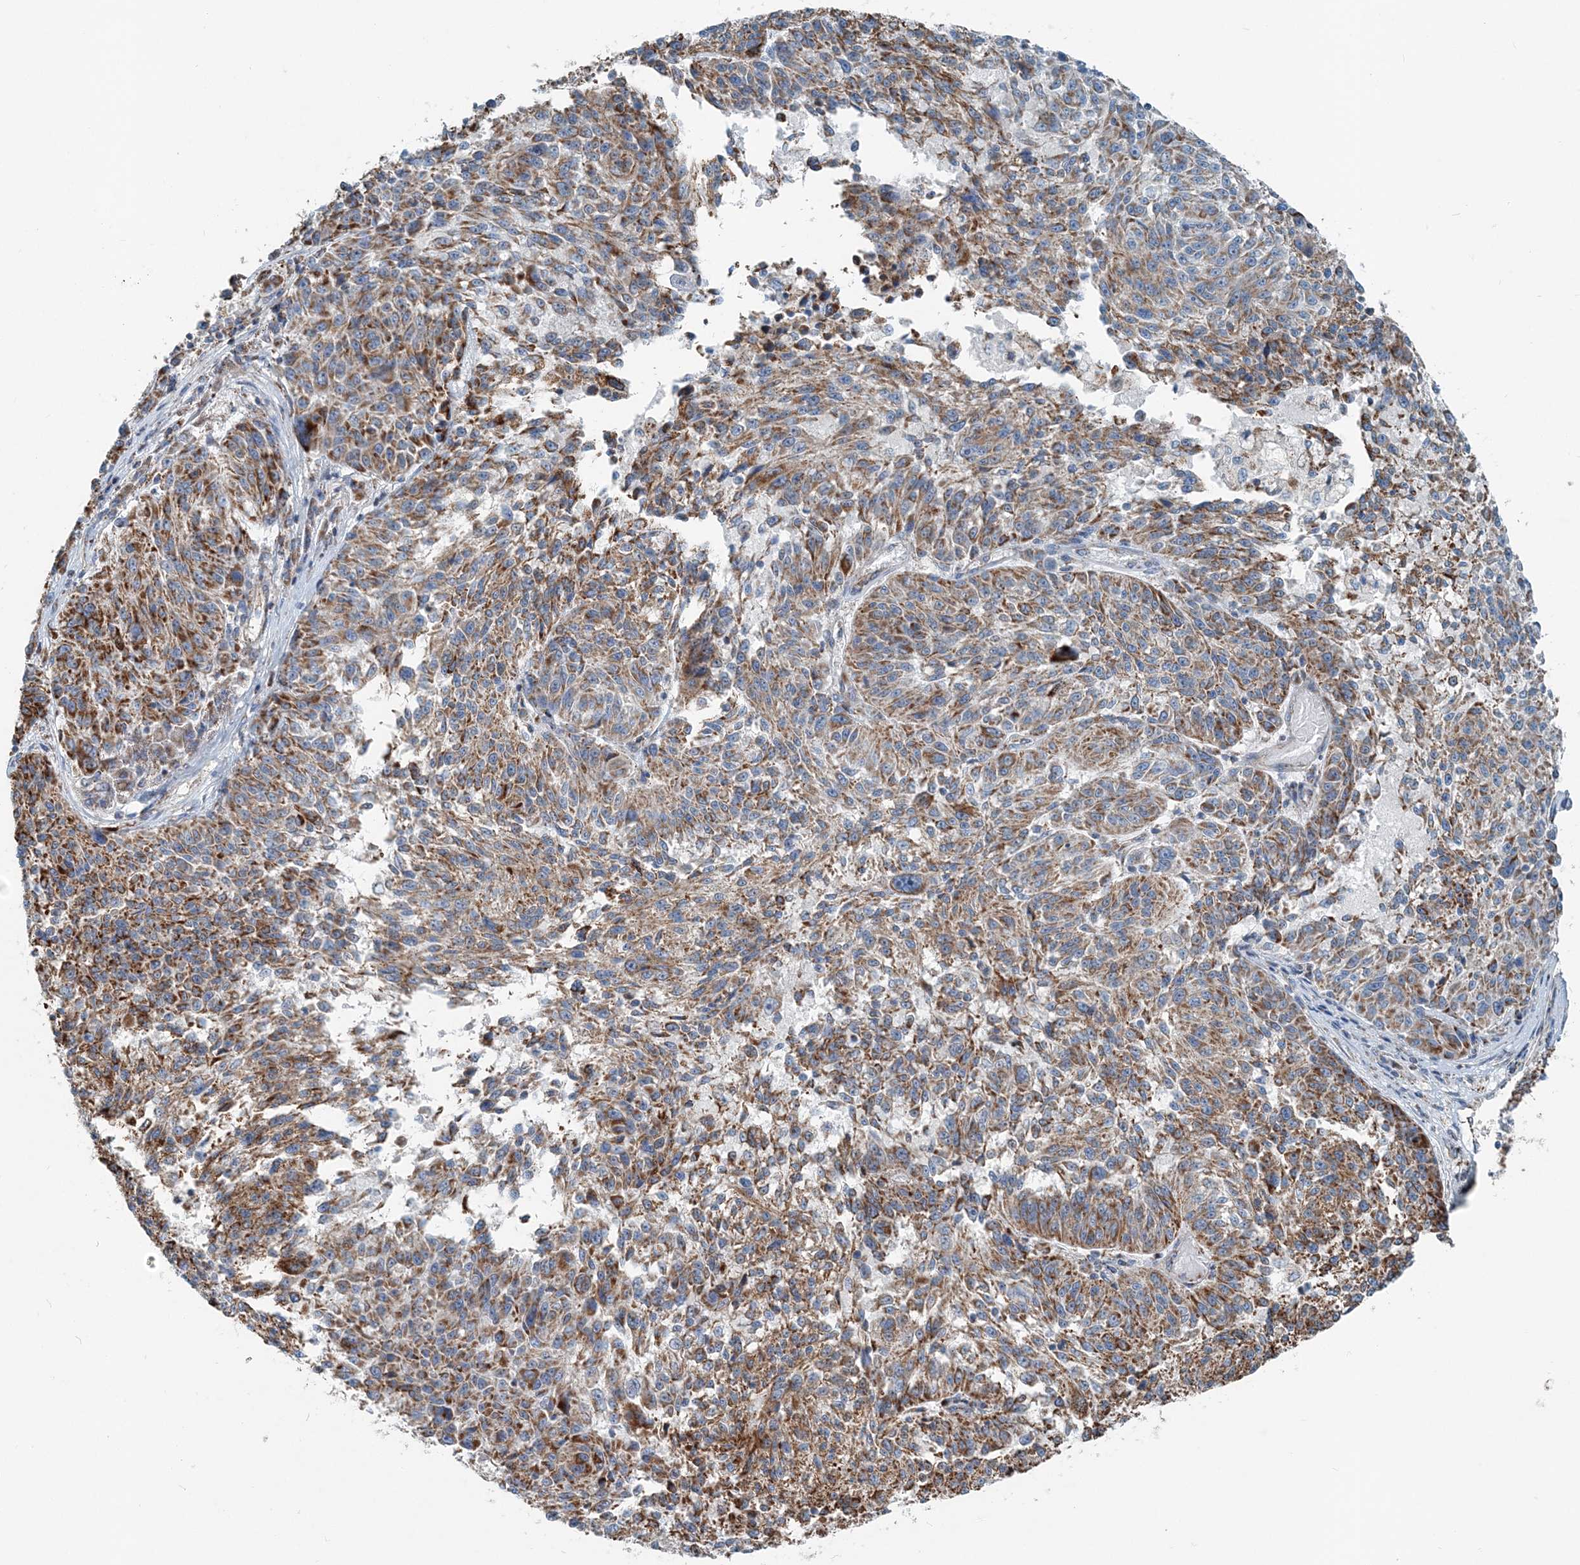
{"staining": {"intensity": "strong", "quantity": "25%-75%", "location": "cytoplasmic/membranous"}, "tissue": "melanoma", "cell_type": "Tumor cells", "image_type": "cancer", "snomed": [{"axis": "morphology", "description": "Malignant melanoma, NOS"}, {"axis": "topography", "description": "Skin"}], "caption": "A high amount of strong cytoplasmic/membranous staining is present in about 25%-75% of tumor cells in melanoma tissue.", "gene": "INTU", "patient": {"sex": "male", "age": 53}}